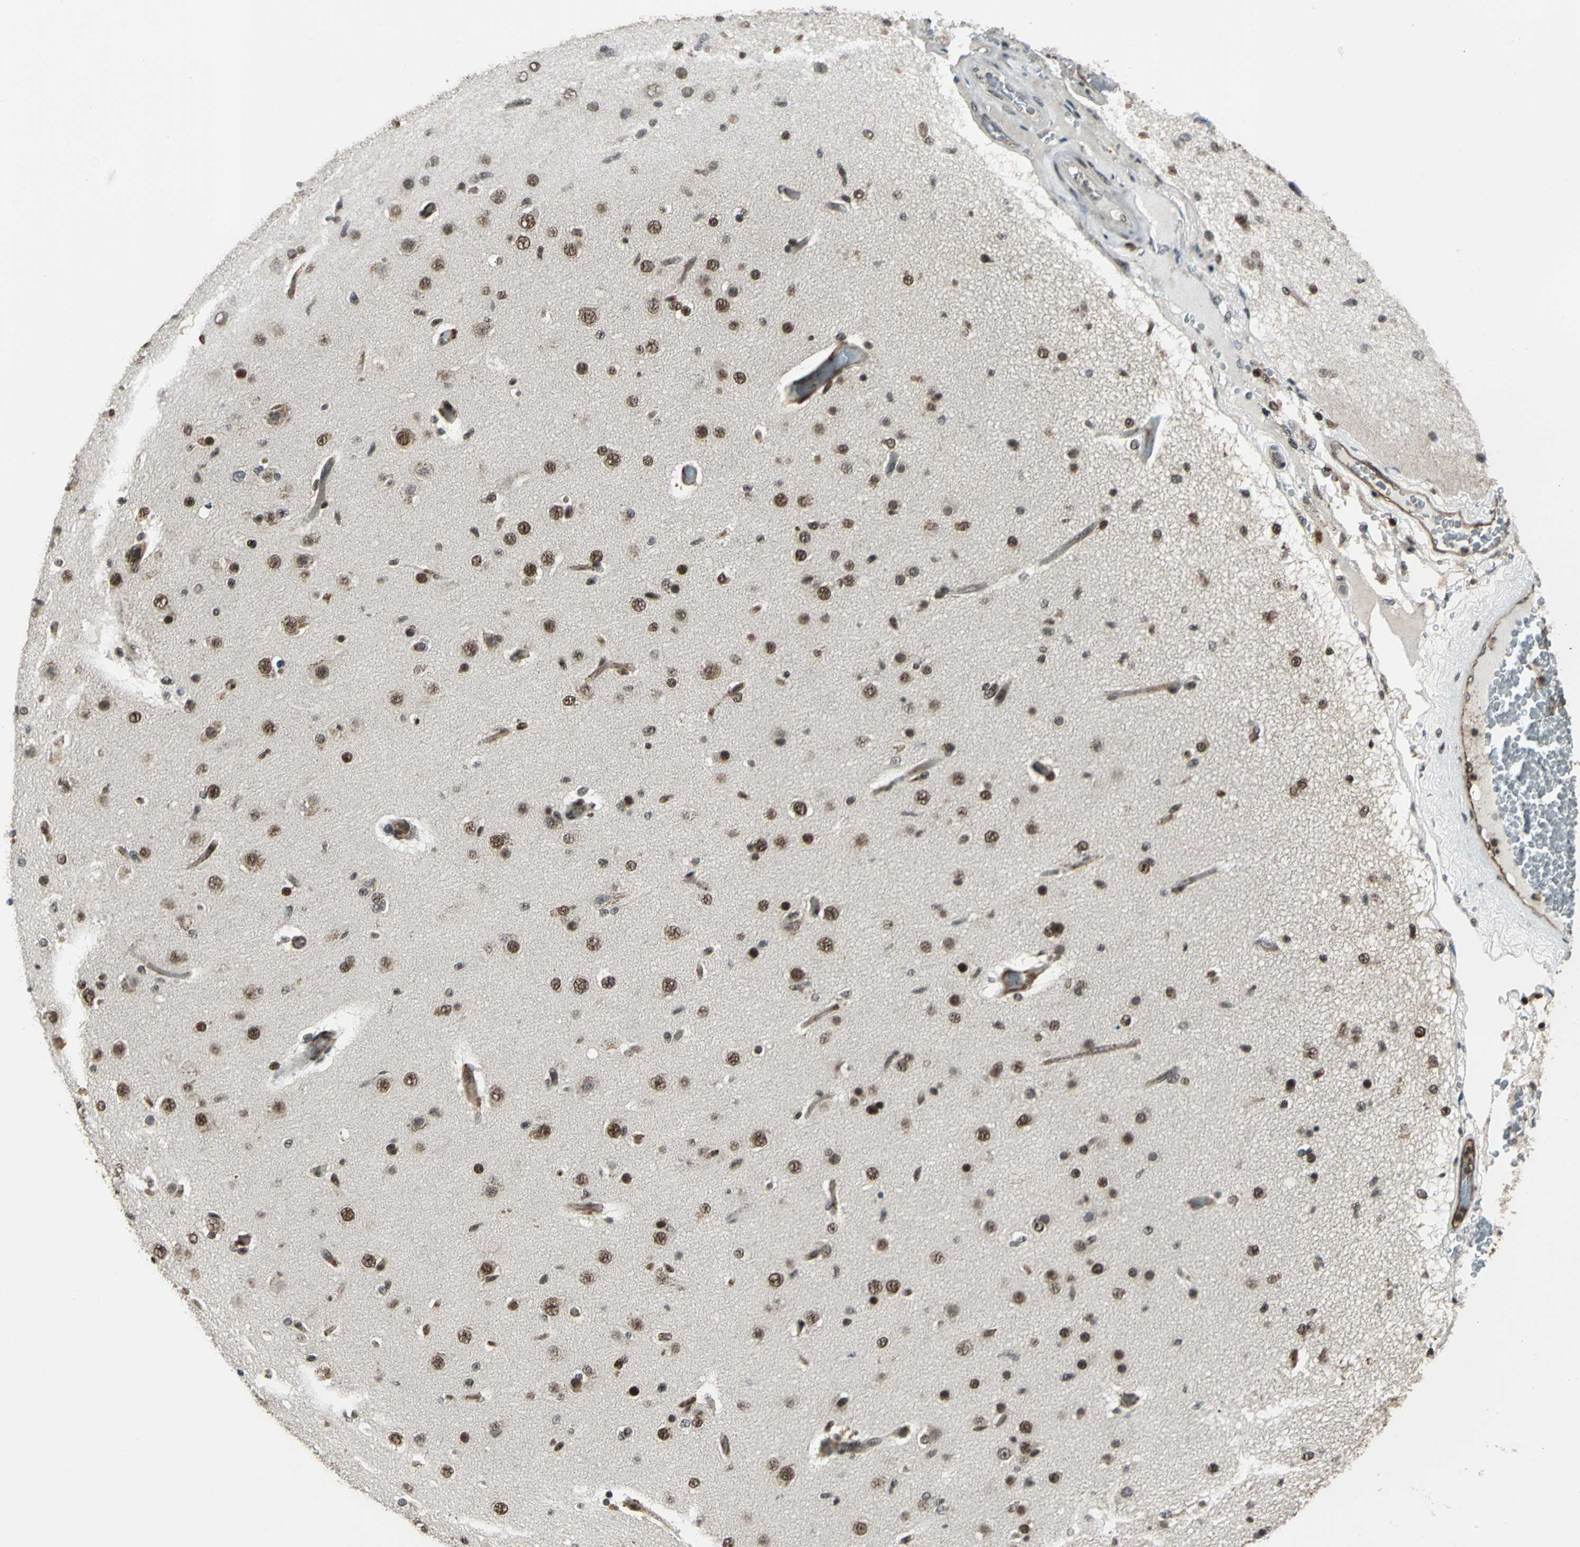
{"staining": {"intensity": "moderate", "quantity": ">75%", "location": "nuclear"}, "tissue": "glioma", "cell_type": "Tumor cells", "image_type": "cancer", "snomed": [{"axis": "morphology", "description": "Glioma, malignant, High grade"}, {"axis": "topography", "description": "Brain"}], "caption": "Tumor cells exhibit moderate nuclear expression in approximately >75% of cells in glioma.", "gene": "NR2C2", "patient": {"sex": "male", "age": 33}}